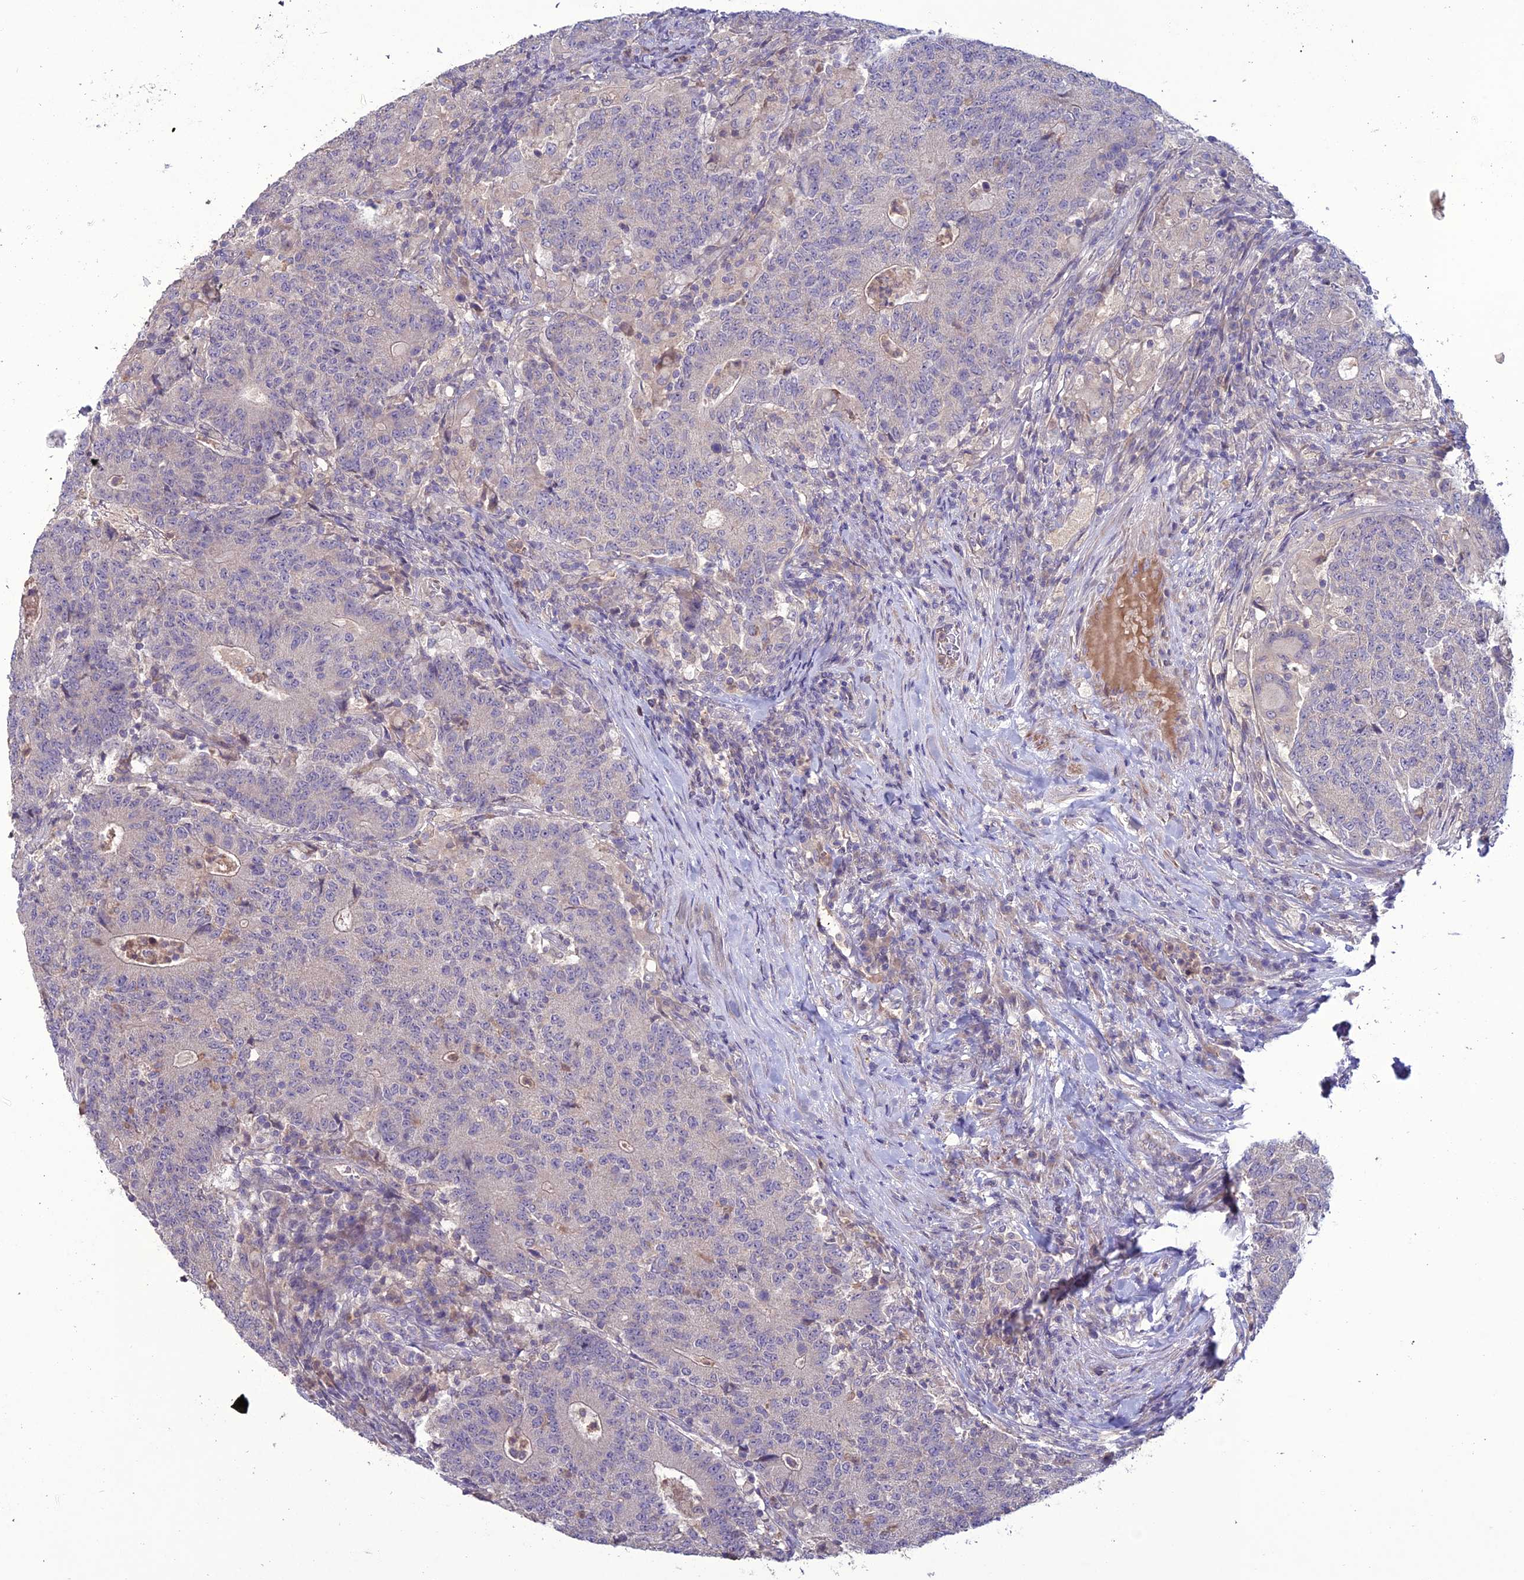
{"staining": {"intensity": "negative", "quantity": "none", "location": "none"}, "tissue": "colorectal cancer", "cell_type": "Tumor cells", "image_type": "cancer", "snomed": [{"axis": "morphology", "description": "Adenocarcinoma, NOS"}, {"axis": "topography", "description": "Colon"}], "caption": "Tumor cells show no significant expression in colorectal cancer.", "gene": "C2orf76", "patient": {"sex": "female", "age": 75}}